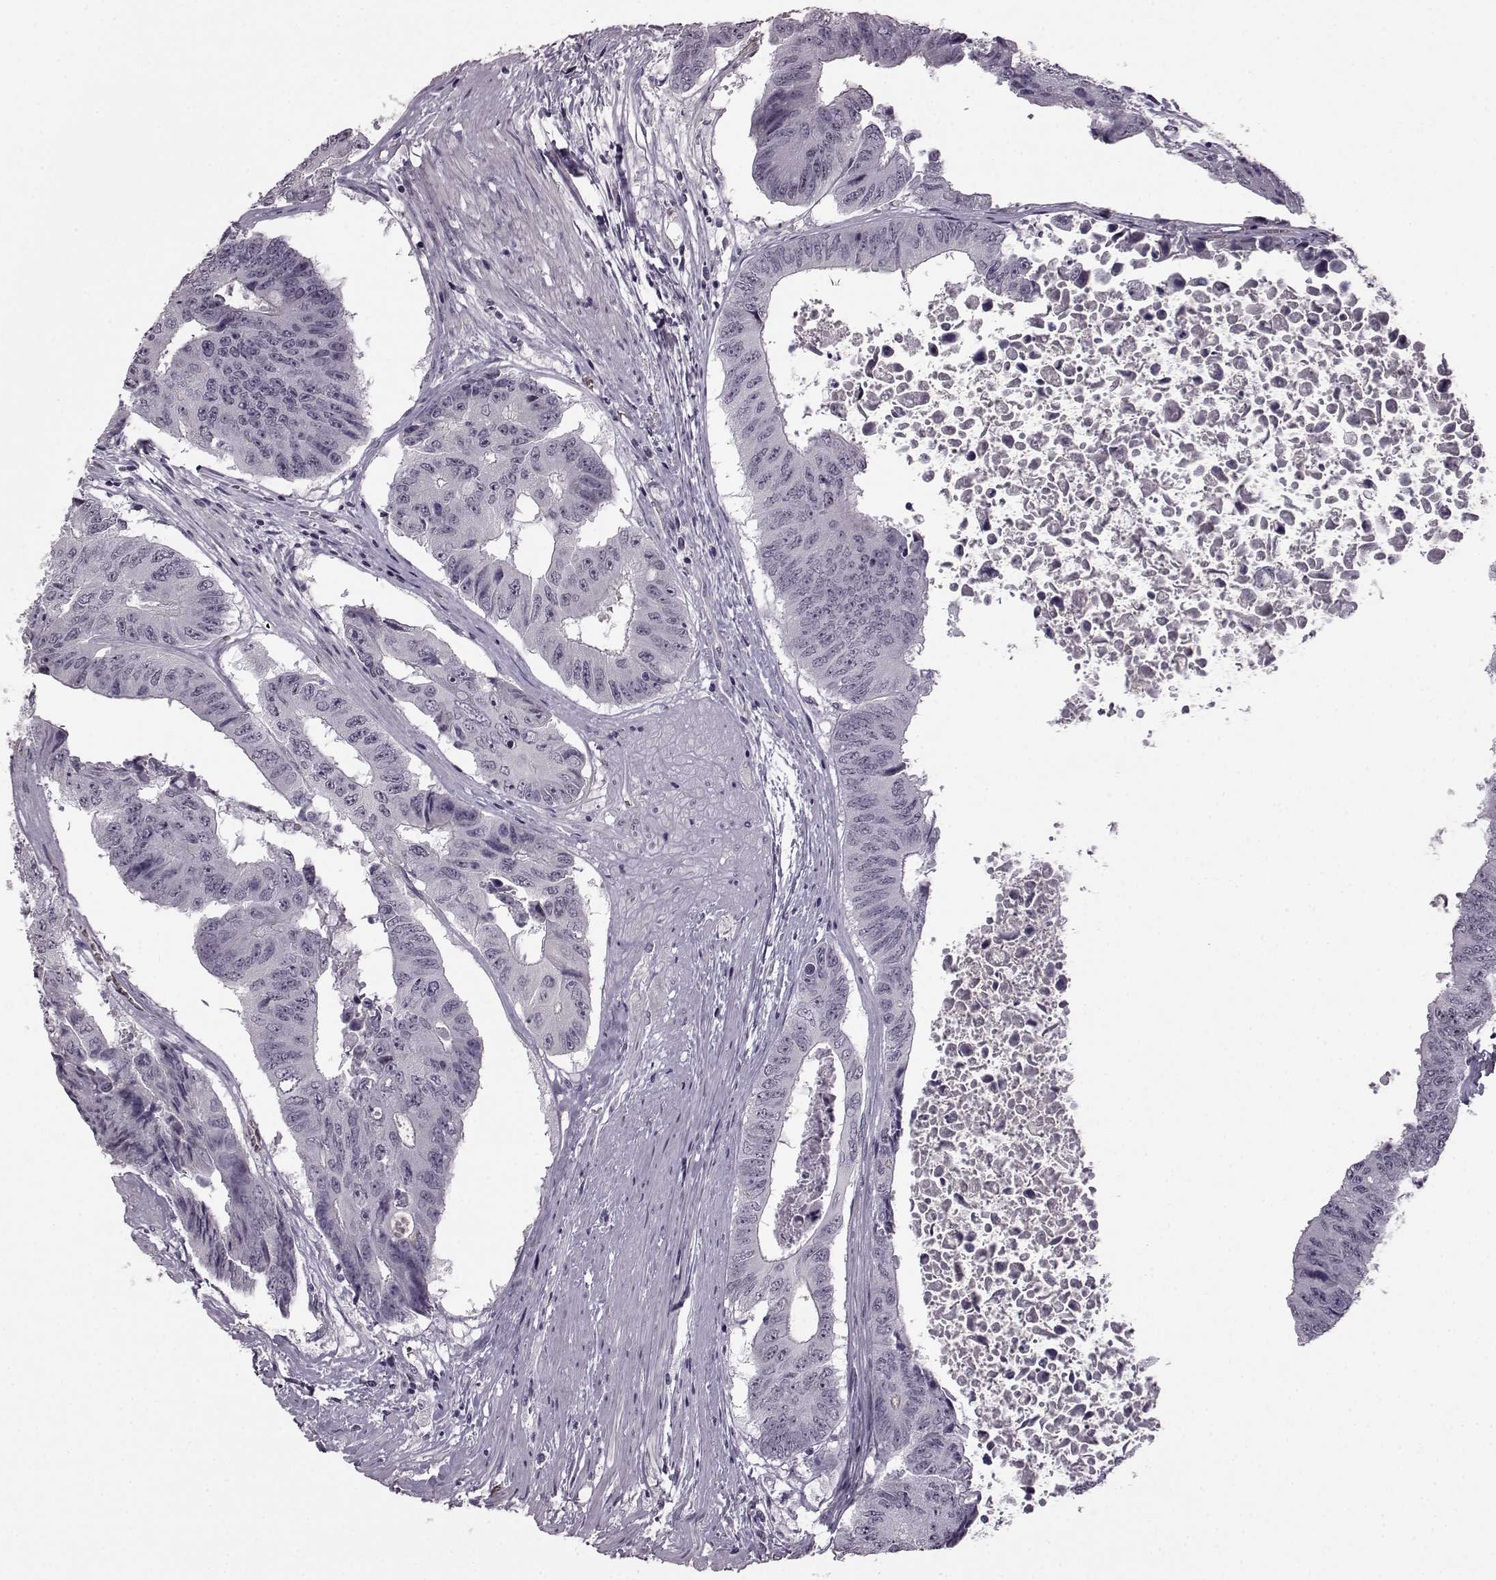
{"staining": {"intensity": "negative", "quantity": "none", "location": "none"}, "tissue": "colorectal cancer", "cell_type": "Tumor cells", "image_type": "cancer", "snomed": [{"axis": "morphology", "description": "Adenocarcinoma, NOS"}, {"axis": "topography", "description": "Rectum"}], "caption": "There is no significant positivity in tumor cells of colorectal cancer.", "gene": "PROP1", "patient": {"sex": "male", "age": 59}}